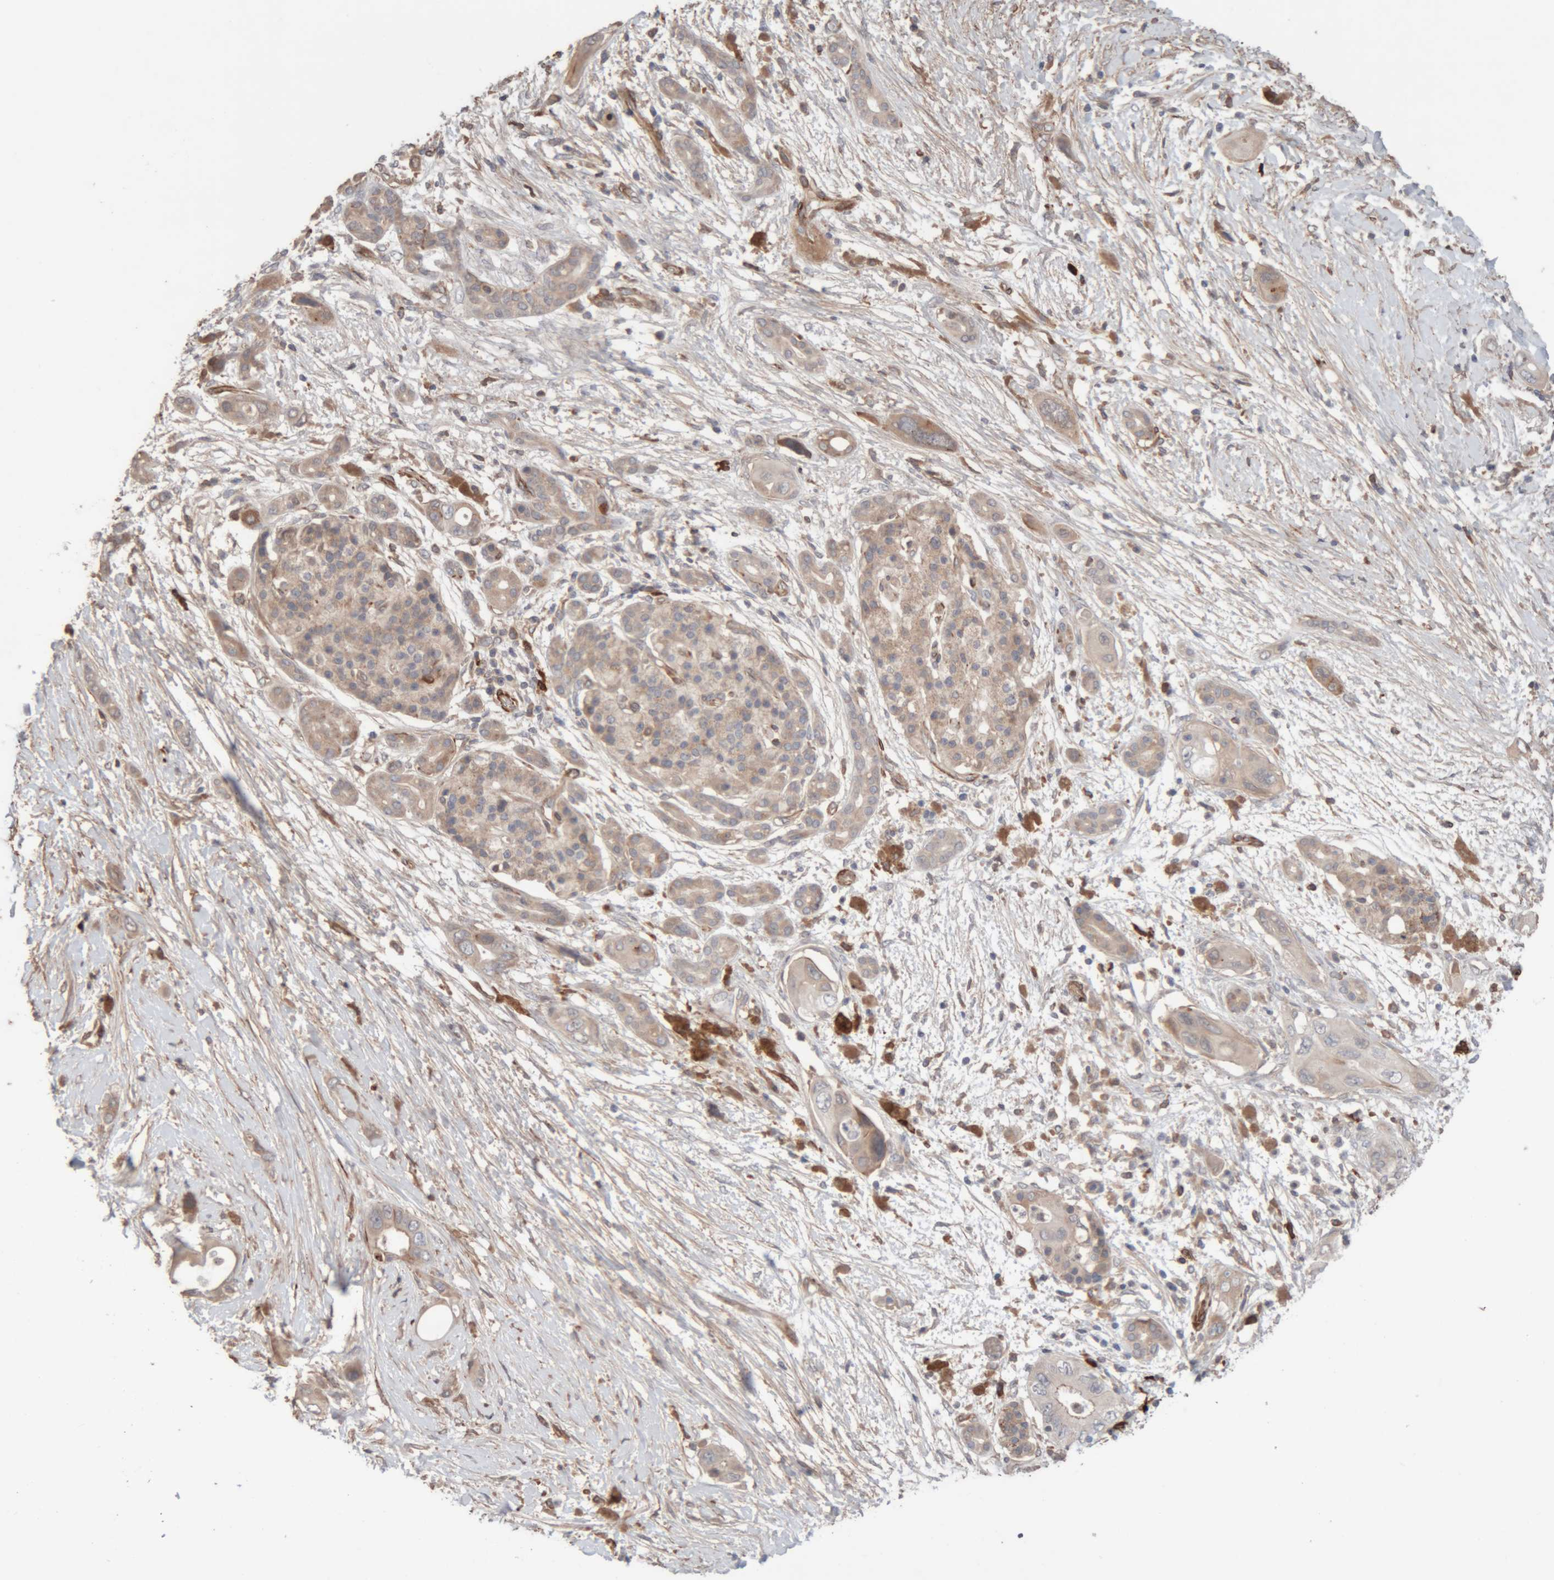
{"staining": {"intensity": "weak", "quantity": "<25%", "location": "cytoplasmic/membranous"}, "tissue": "pancreatic cancer", "cell_type": "Tumor cells", "image_type": "cancer", "snomed": [{"axis": "morphology", "description": "Adenocarcinoma, NOS"}, {"axis": "topography", "description": "Pancreas"}], "caption": "IHC of human pancreatic cancer (adenocarcinoma) displays no staining in tumor cells.", "gene": "RAB32", "patient": {"sex": "male", "age": 66}}